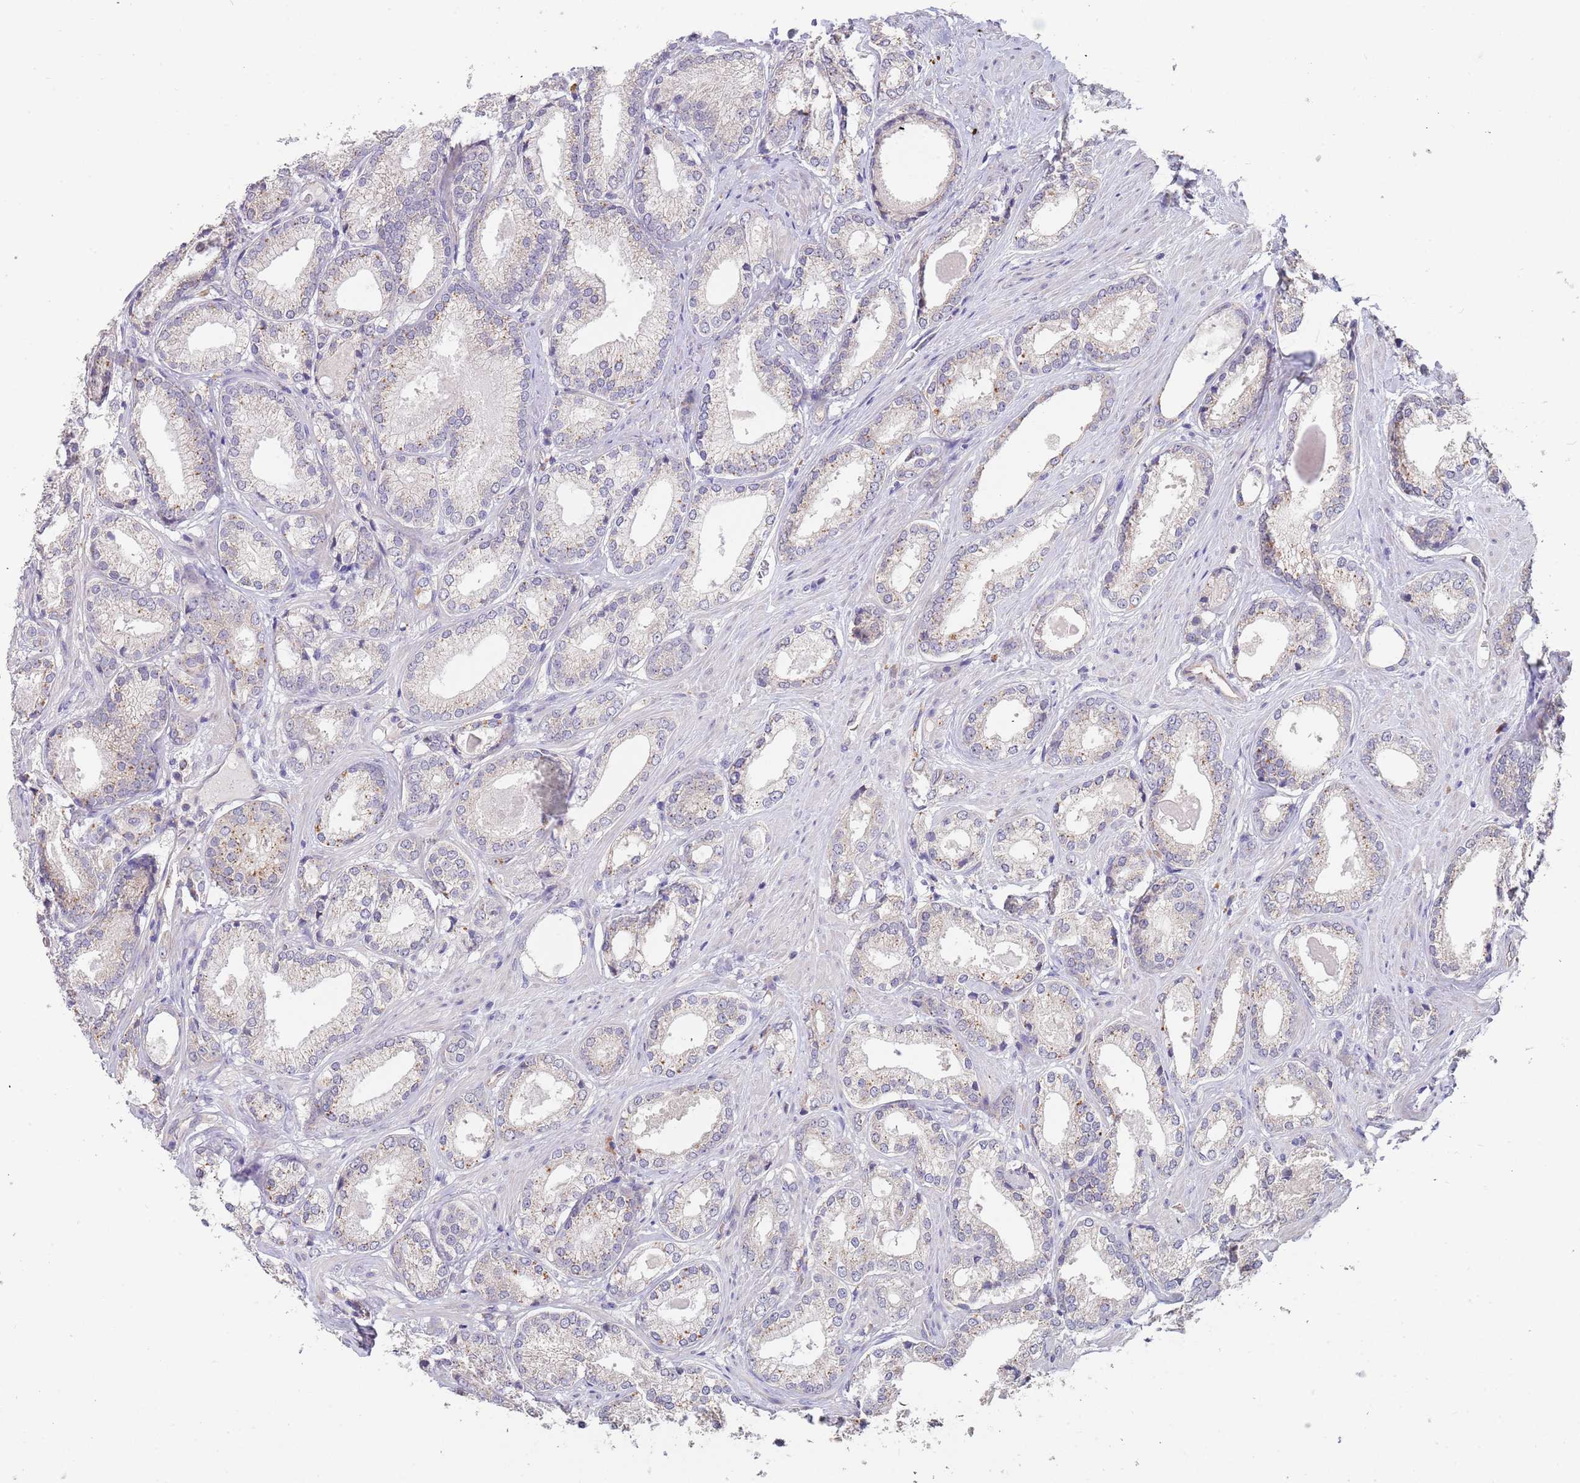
{"staining": {"intensity": "weak", "quantity": "<25%", "location": "cytoplasmic/membranous"}, "tissue": "prostate cancer", "cell_type": "Tumor cells", "image_type": "cancer", "snomed": [{"axis": "morphology", "description": "Adenocarcinoma, Low grade"}, {"axis": "topography", "description": "Prostate"}], "caption": "Immunohistochemical staining of human prostate low-grade adenocarcinoma reveals no significant positivity in tumor cells.", "gene": "TMEM64", "patient": {"sex": "male", "age": 68}}